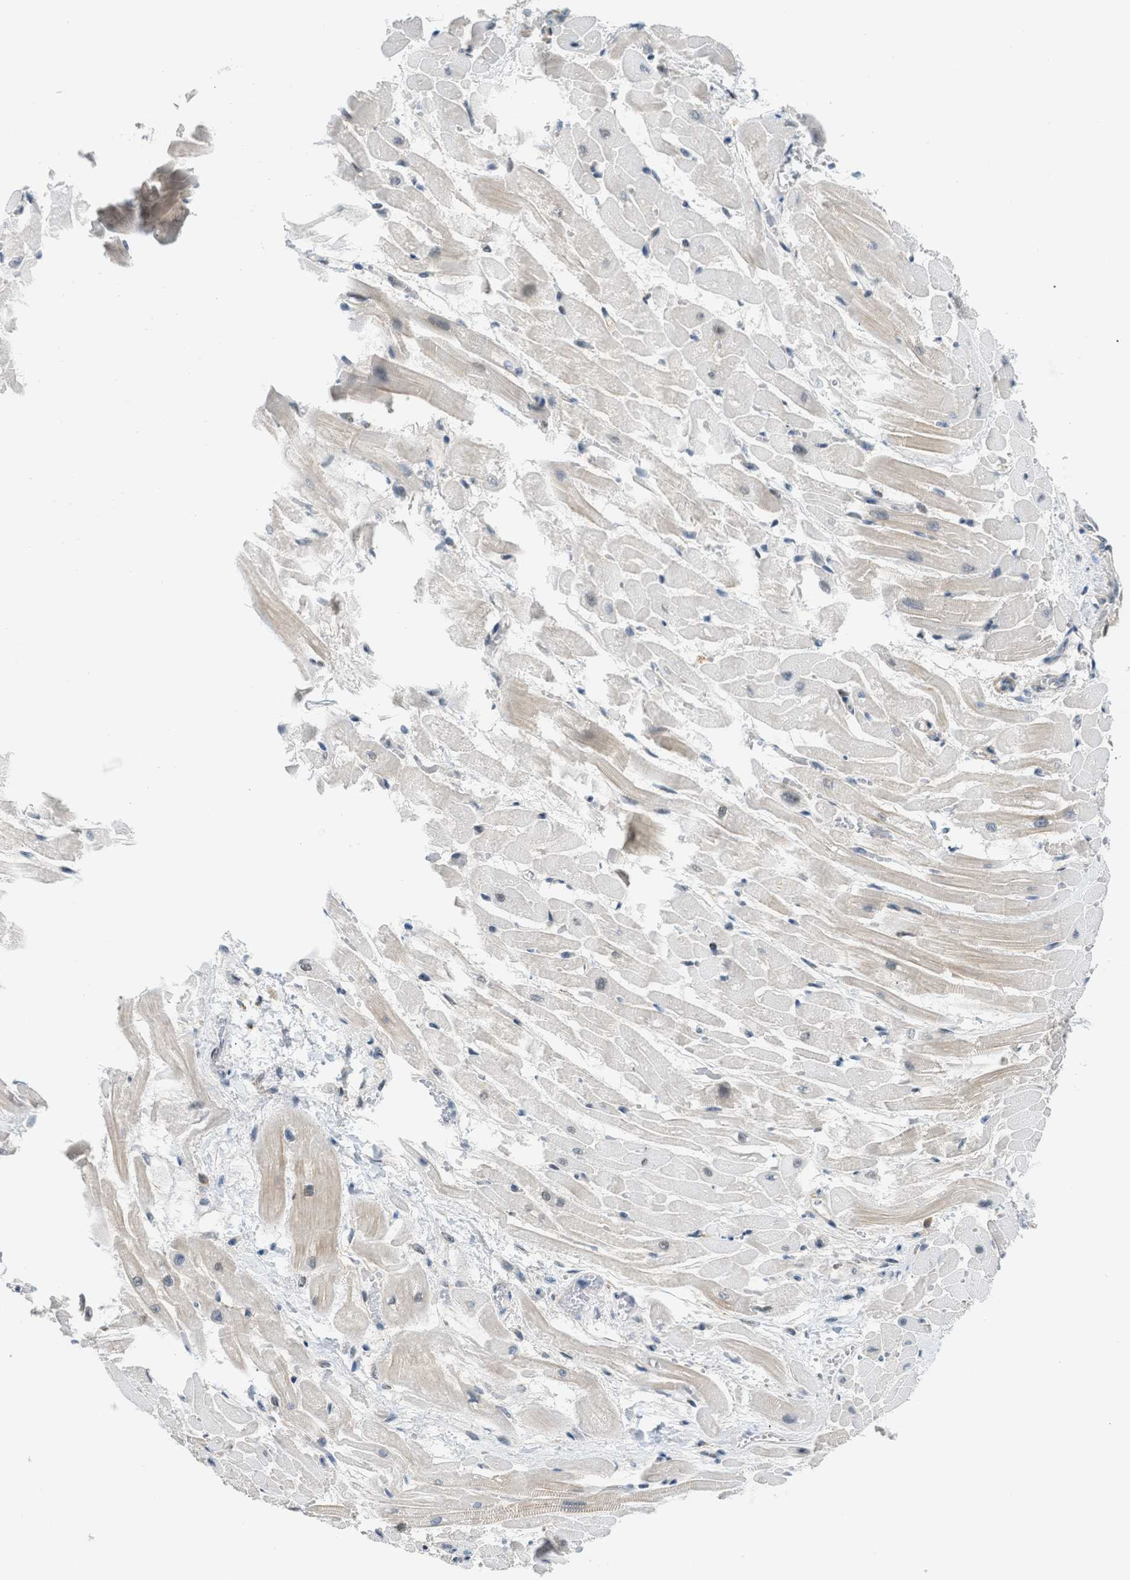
{"staining": {"intensity": "weak", "quantity": "25%-75%", "location": "cytoplasmic/membranous"}, "tissue": "heart muscle", "cell_type": "Cardiomyocytes", "image_type": "normal", "snomed": [{"axis": "morphology", "description": "Normal tissue, NOS"}, {"axis": "topography", "description": "Heart"}], "caption": "An IHC photomicrograph of normal tissue is shown. Protein staining in brown highlights weak cytoplasmic/membranous positivity in heart muscle within cardiomyocytes.", "gene": "TTBK2", "patient": {"sex": "male", "age": 45}}